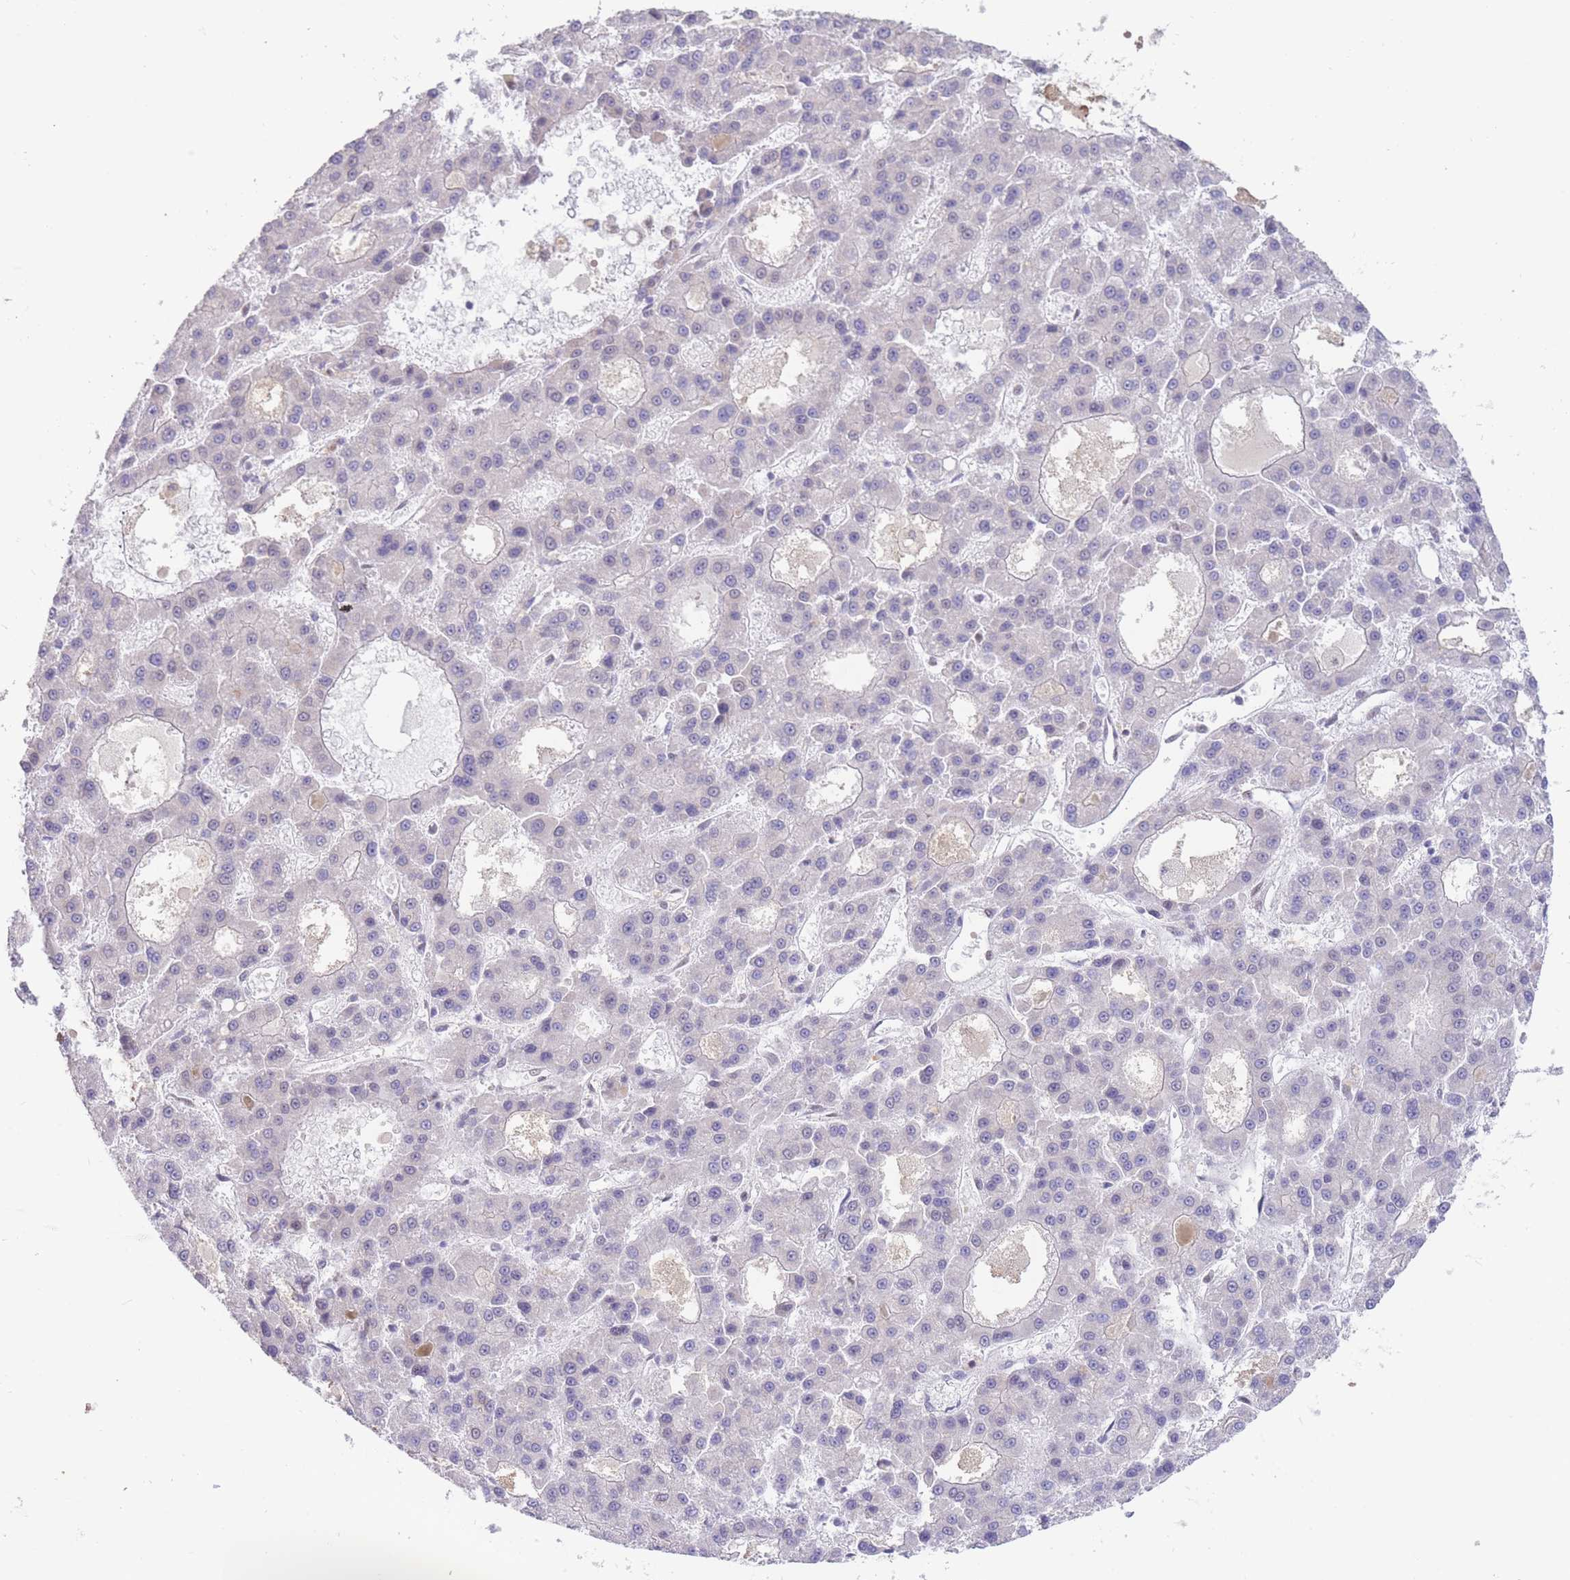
{"staining": {"intensity": "negative", "quantity": "none", "location": "none"}, "tissue": "liver cancer", "cell_type": "Tumor cells", "image_type": "cancer", "snomed": [{"axis": "morphology", "description": "Carcinoma, Hepatocellular, NOS"}, {"axis": "topography", "description": "Liver"}], "caption": "There is no significant staining in tumor cells of liver cancer. Brightfield microscopy of immunohistochemistry stained with DAB (3,3'-diaminobenzidine) (brown) and hematoxylin (blue), captured at high magnification.", "gene": "SMAD9", "patient": {"sex": "male", "age": 70}}